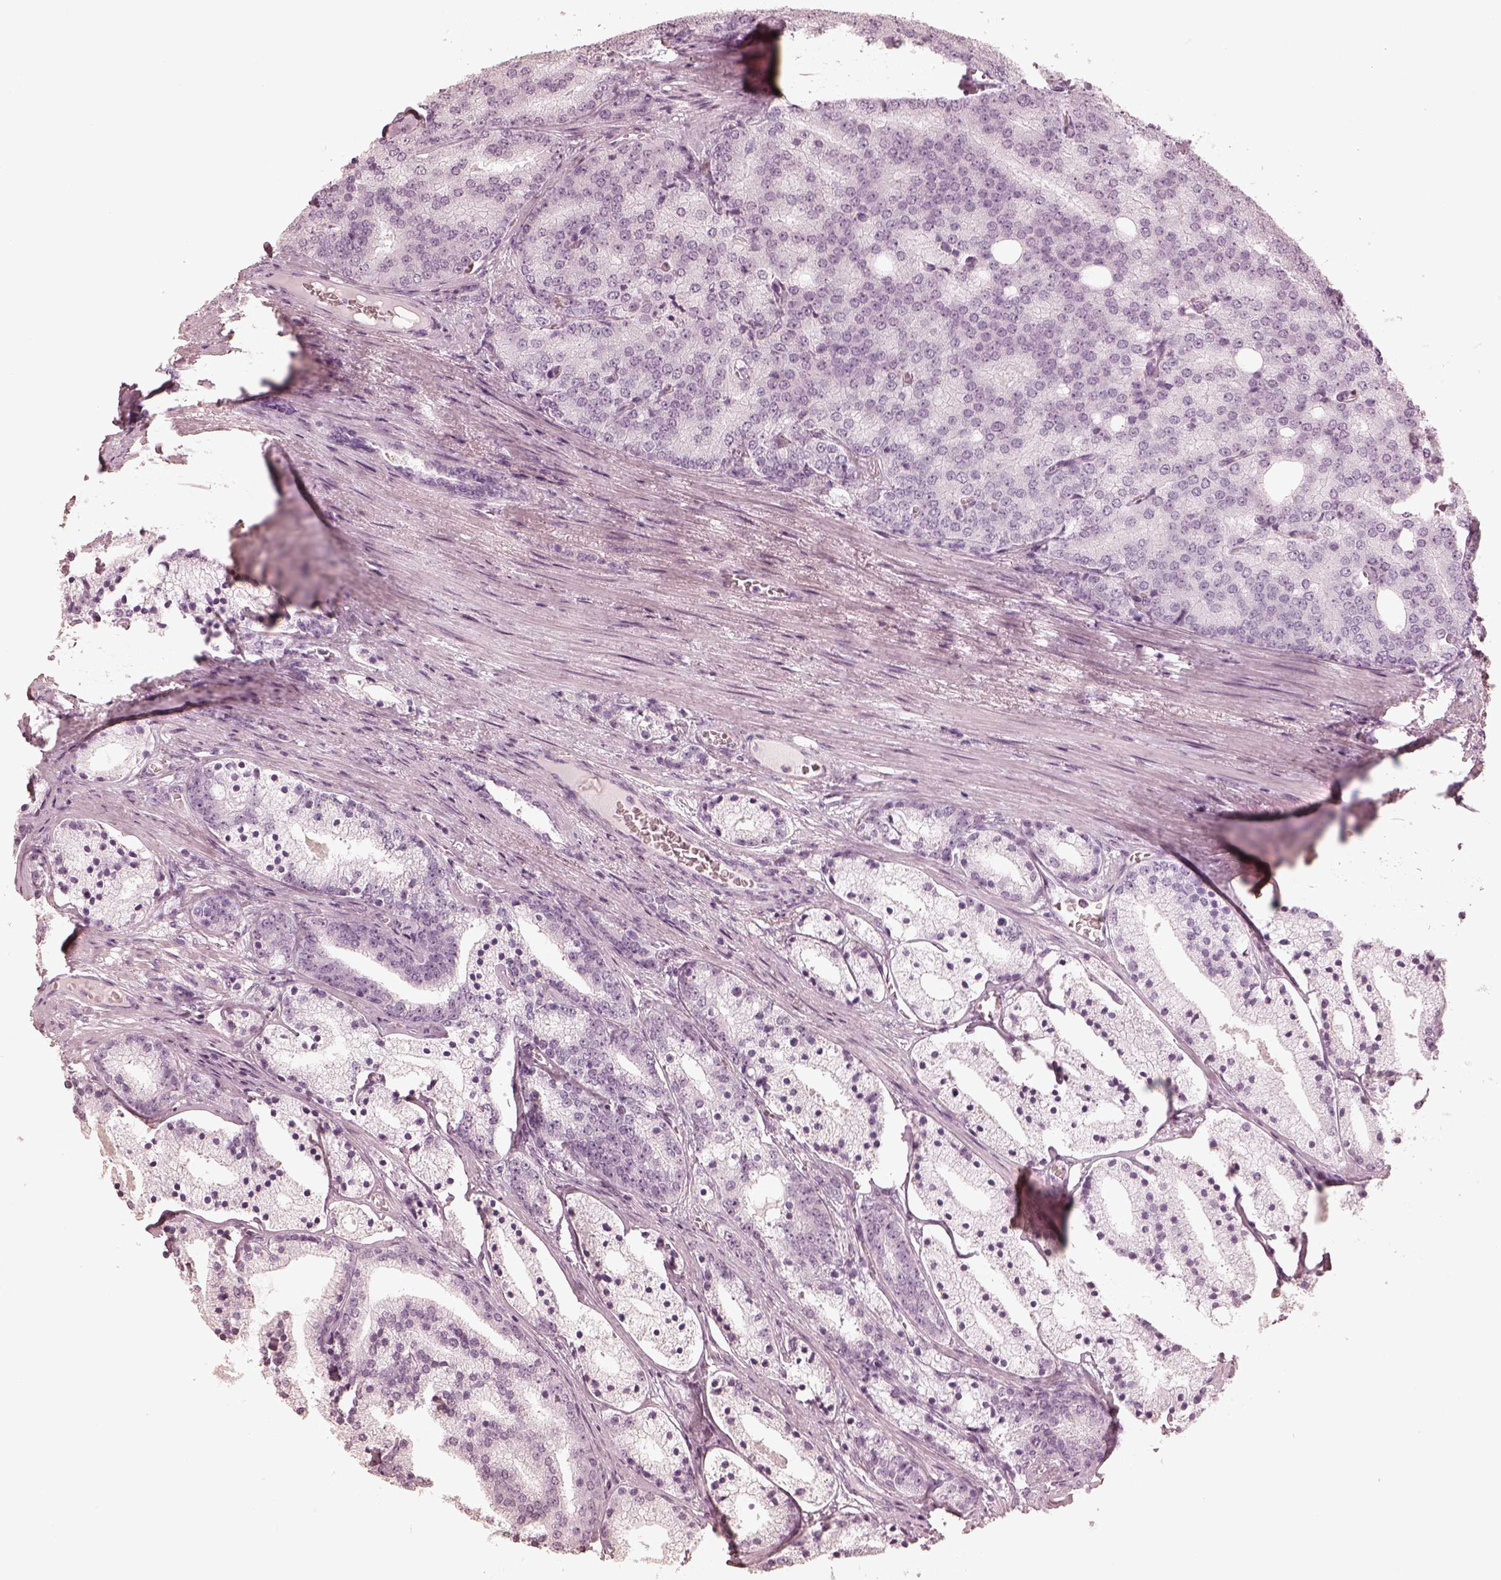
{"staining": {"intensity": "negative", "quantity": "none", "location": "none"}, "tissue": "prostate cancer", "cell_type": "Tumor cells", "image_type": "cancer", "snomed": [{"axis": "morphology", "description": "Adenocarcinoma, NOS"}, {"axis": "topography", "description": "Prostate"}], "caption": "Tumor cells are negative for brown protein staining in prostate cancer (adenocarcinoma).", "gene": "CALR3", "patient": {"sex": "male", "age": 69}}